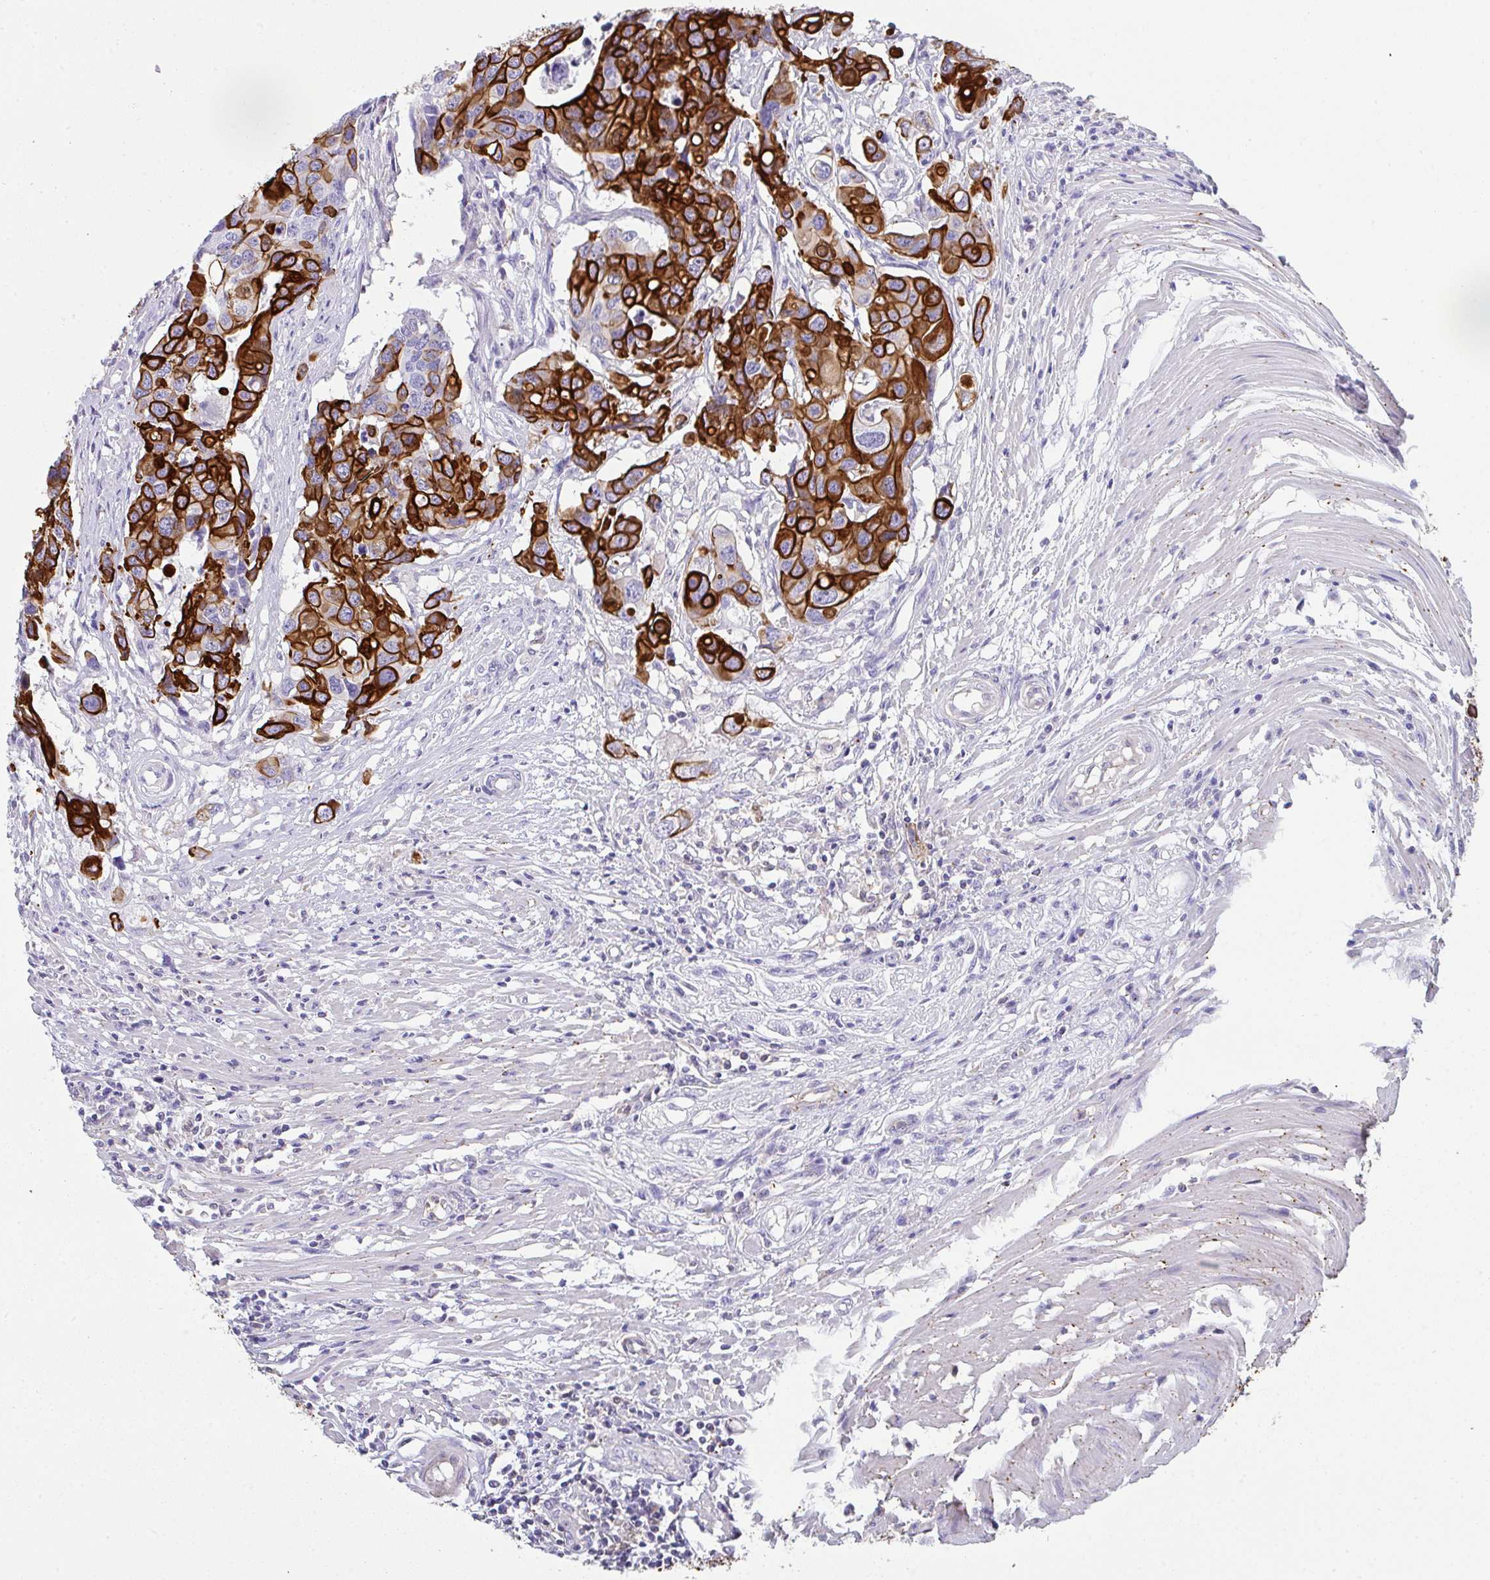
{"staining": {"intensity": "strong", "quantity": ">75%", "location": "cytoplasmic/membranous"}, "tissue": "colorectal cancer", "cell_type": "Tumor cells", "image_type": "cancer", "snomed": [{"axis": "morphology", "description": "Adenocarcinoma, NOS"}, {"axis": "topography", "description": "Colon"}], "caption": "Immunohistochemical staining of human adenocarcinoma (colorectal) reveals strong cytoplasmic/membranous protein positivity in approximately >75% of tumor cells.", "gene": "TNFAIP8", "patient": {"sex": "male", "age": 77}}